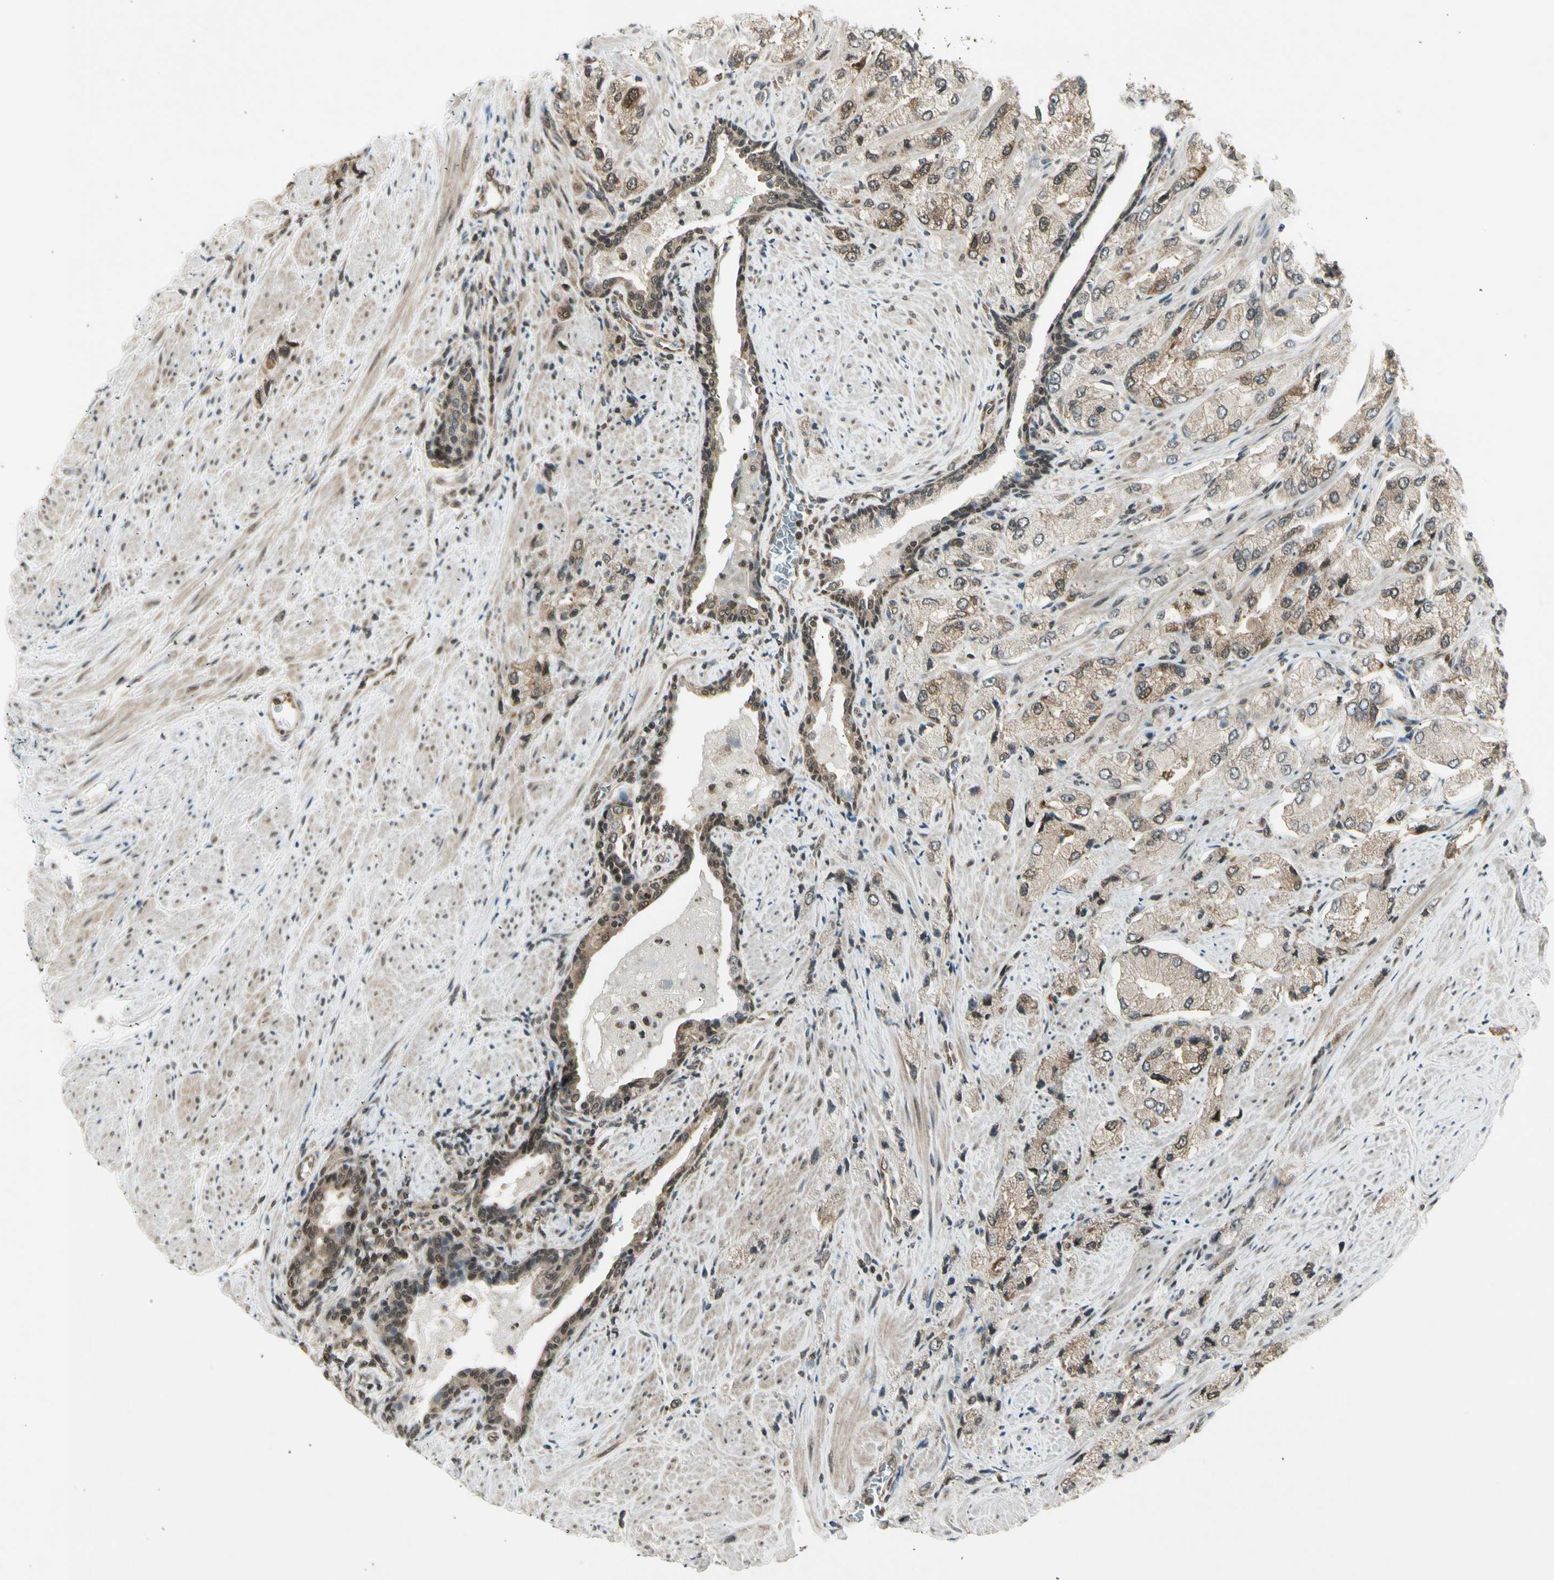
{"staining": {"intensity": "weak", "quantity": ">75%", "location": "cytoplasmic/membranous"}, "tissue": "prostate cancer", "cell_type": "Tumor cells", "image_type": "cancer", "snomed": [{"axis": "morphology", "description": "Adenocarcinoma, High grade"}, {"axis": "topography", "description": "Prostate"}], "caption": "A low amount of weak cytoplasmic/membranous expression is present in about >75% of tumor cells in prostate cancer tissue.", "gene": "SMN2", "patient": {"sex": "male", "age": 58}}